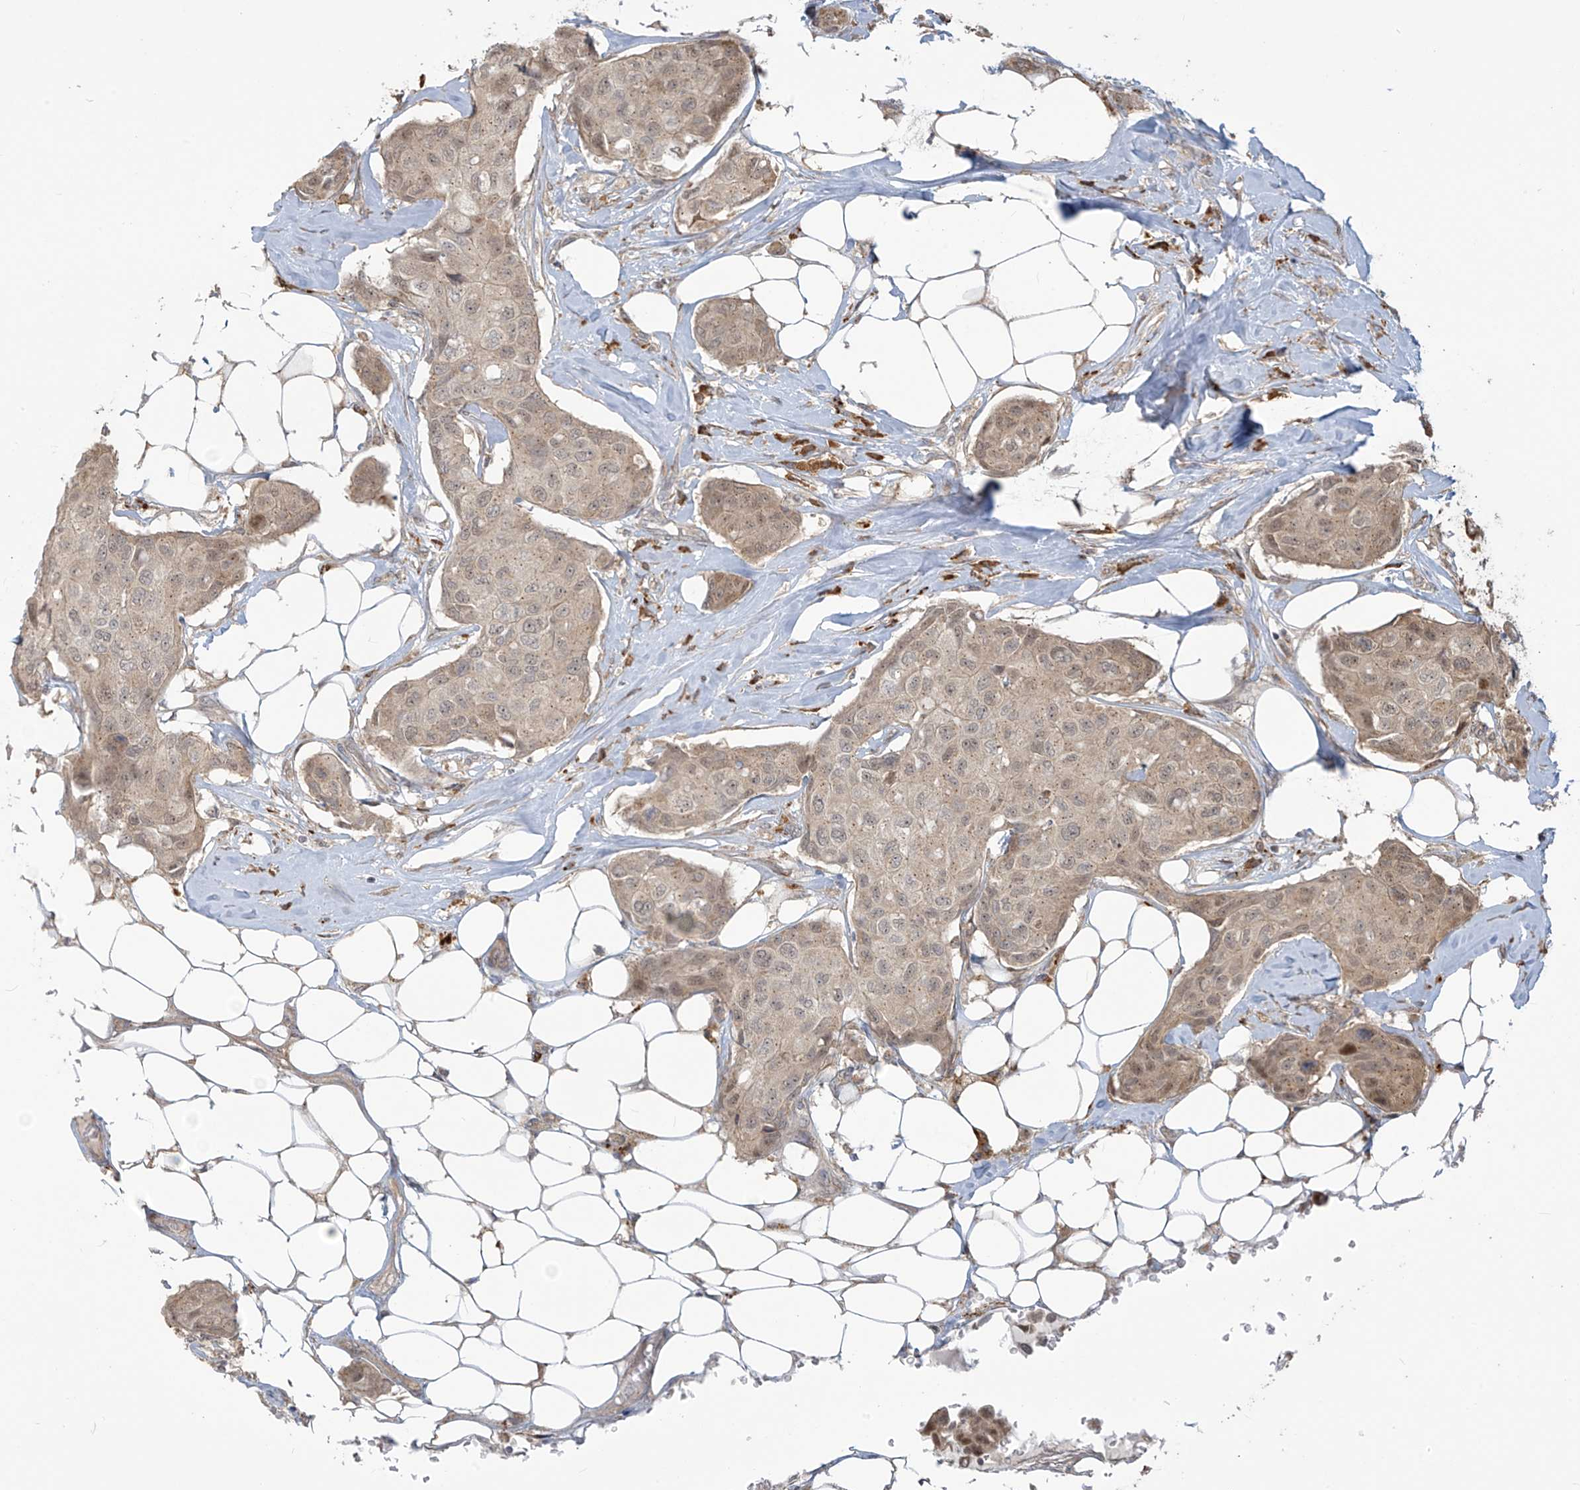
{"staining": {"intensity": "weak", "quantity": ">75%", "location": "cytoplasmic/membranous"}, "tissue": "breast cancer", "cell_type": "Tumor cells", "image_type": "cancer", "snomed": [{"axis": "morphology", "description": "Duct carcinoma"}, {"axis": "topography", "description": "Breast"}], "caption": "Immunohistochemistry (IHC) photomicrograph of neoplastic tissue: human breast cancer (infiltrating ductal carcinoma) stained using immunohistochemistry shows low levels of weak protein expression localized specifically in the cytoplasmic/membranous of tumor cells, appearing as a cytoplasmic/membranous brown color.", "gene": "PLEKHM3", "patient": {"sex": "female", "age": 80}}